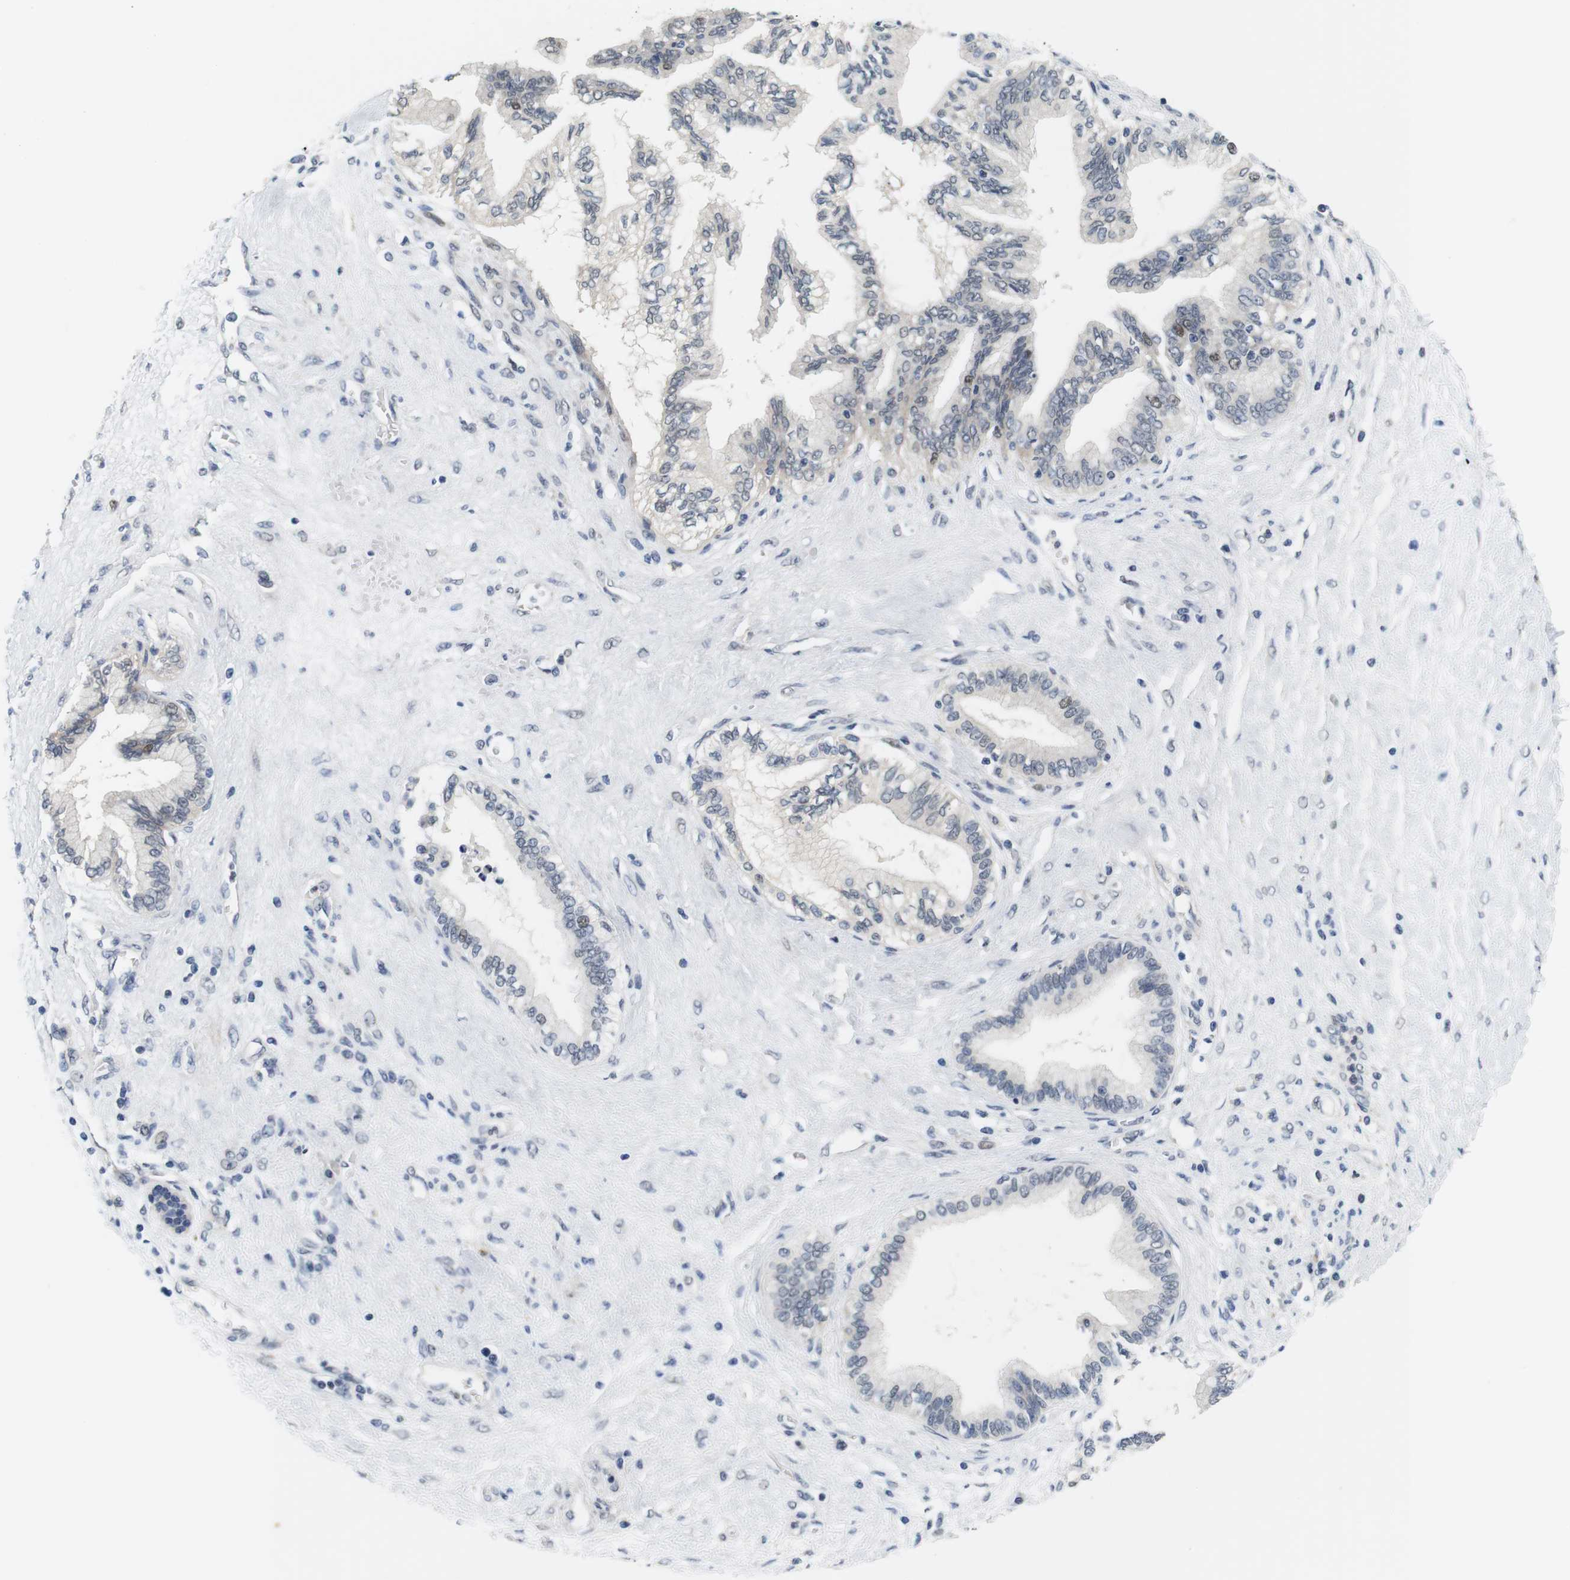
{"staining": {"intensity": "moderate", "quantity": "<25%", "location": "nuclear"}, "tissue": "pancreatic cancer", "cell_type": "Tumor cells", "image_type": "cancer", "snomed": [{"axis": "morphology", "description": "Adenocarcinoma, NOS"}, {"axis": "topography", "description": "Pancreas"}], "caption": "Immunohistochemistry (IHC) photomicrograph of adenocarcinoma (pancreatic) stained for a protein (brown), which reveals low levels of moderate nuclear positivity in approximately <25% of tumor cells.", "gene": "SKP2", "patient": {"sex": "female", "age": 70}}